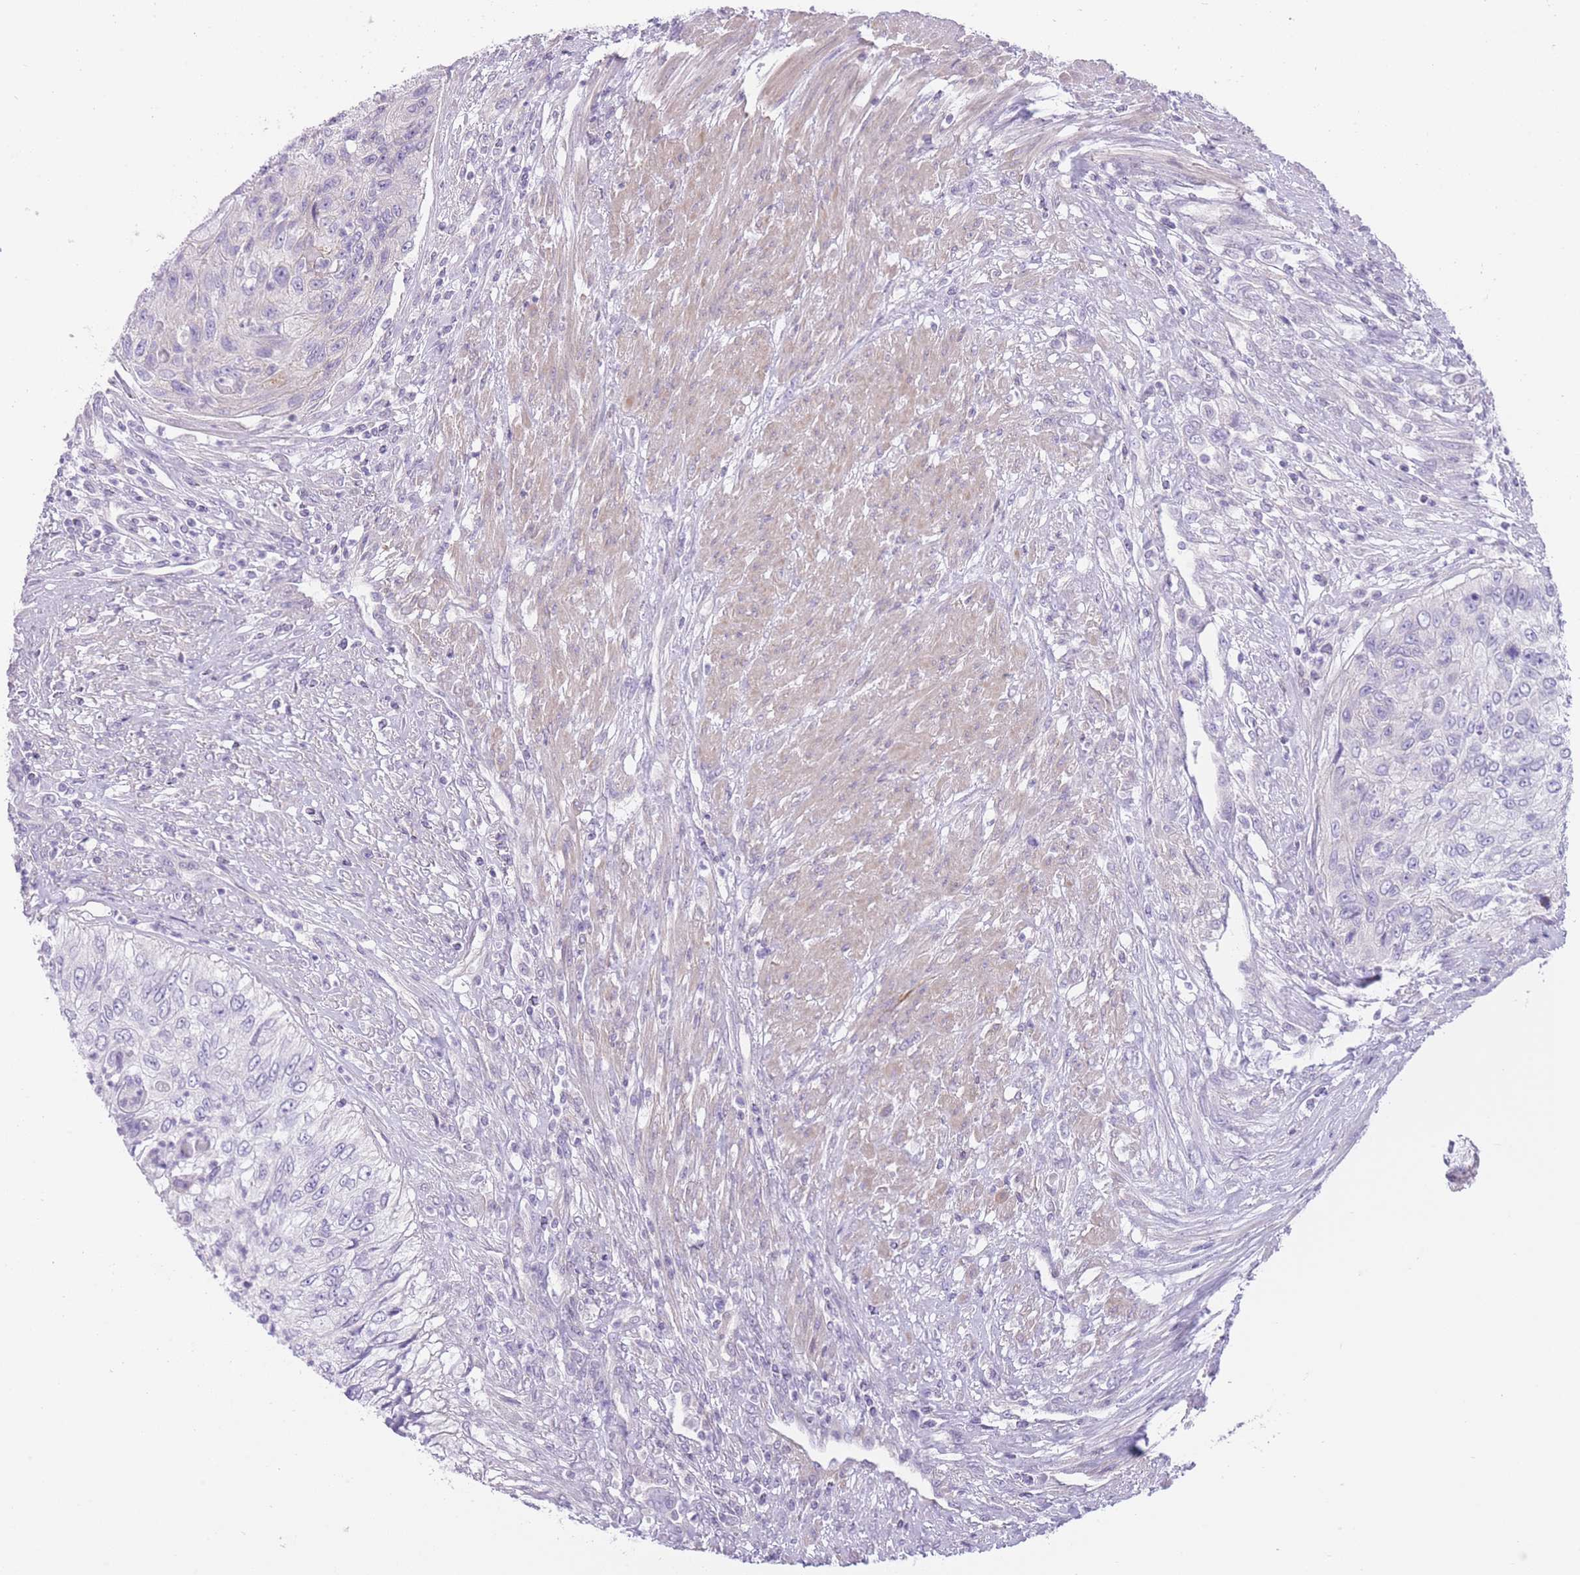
{"staining": {"intensity": "negative", "quantity": "none", "location": "none"}, "tissue": "urothelial cancer", "cell_type": "Tumor cells", "image_type": "cancer", "snomed": [{"axis": "morphology", "description": "Urothelial carcinoma, High grade"}, {"axis": "topography", "description": "Urinary bladder"}], "caption": "Tumor cells are negative for protein expression in human high-grade urothelial carcinoma.", "gene": "OR11H12", "patient": {"sex": "female", "age": 60}}